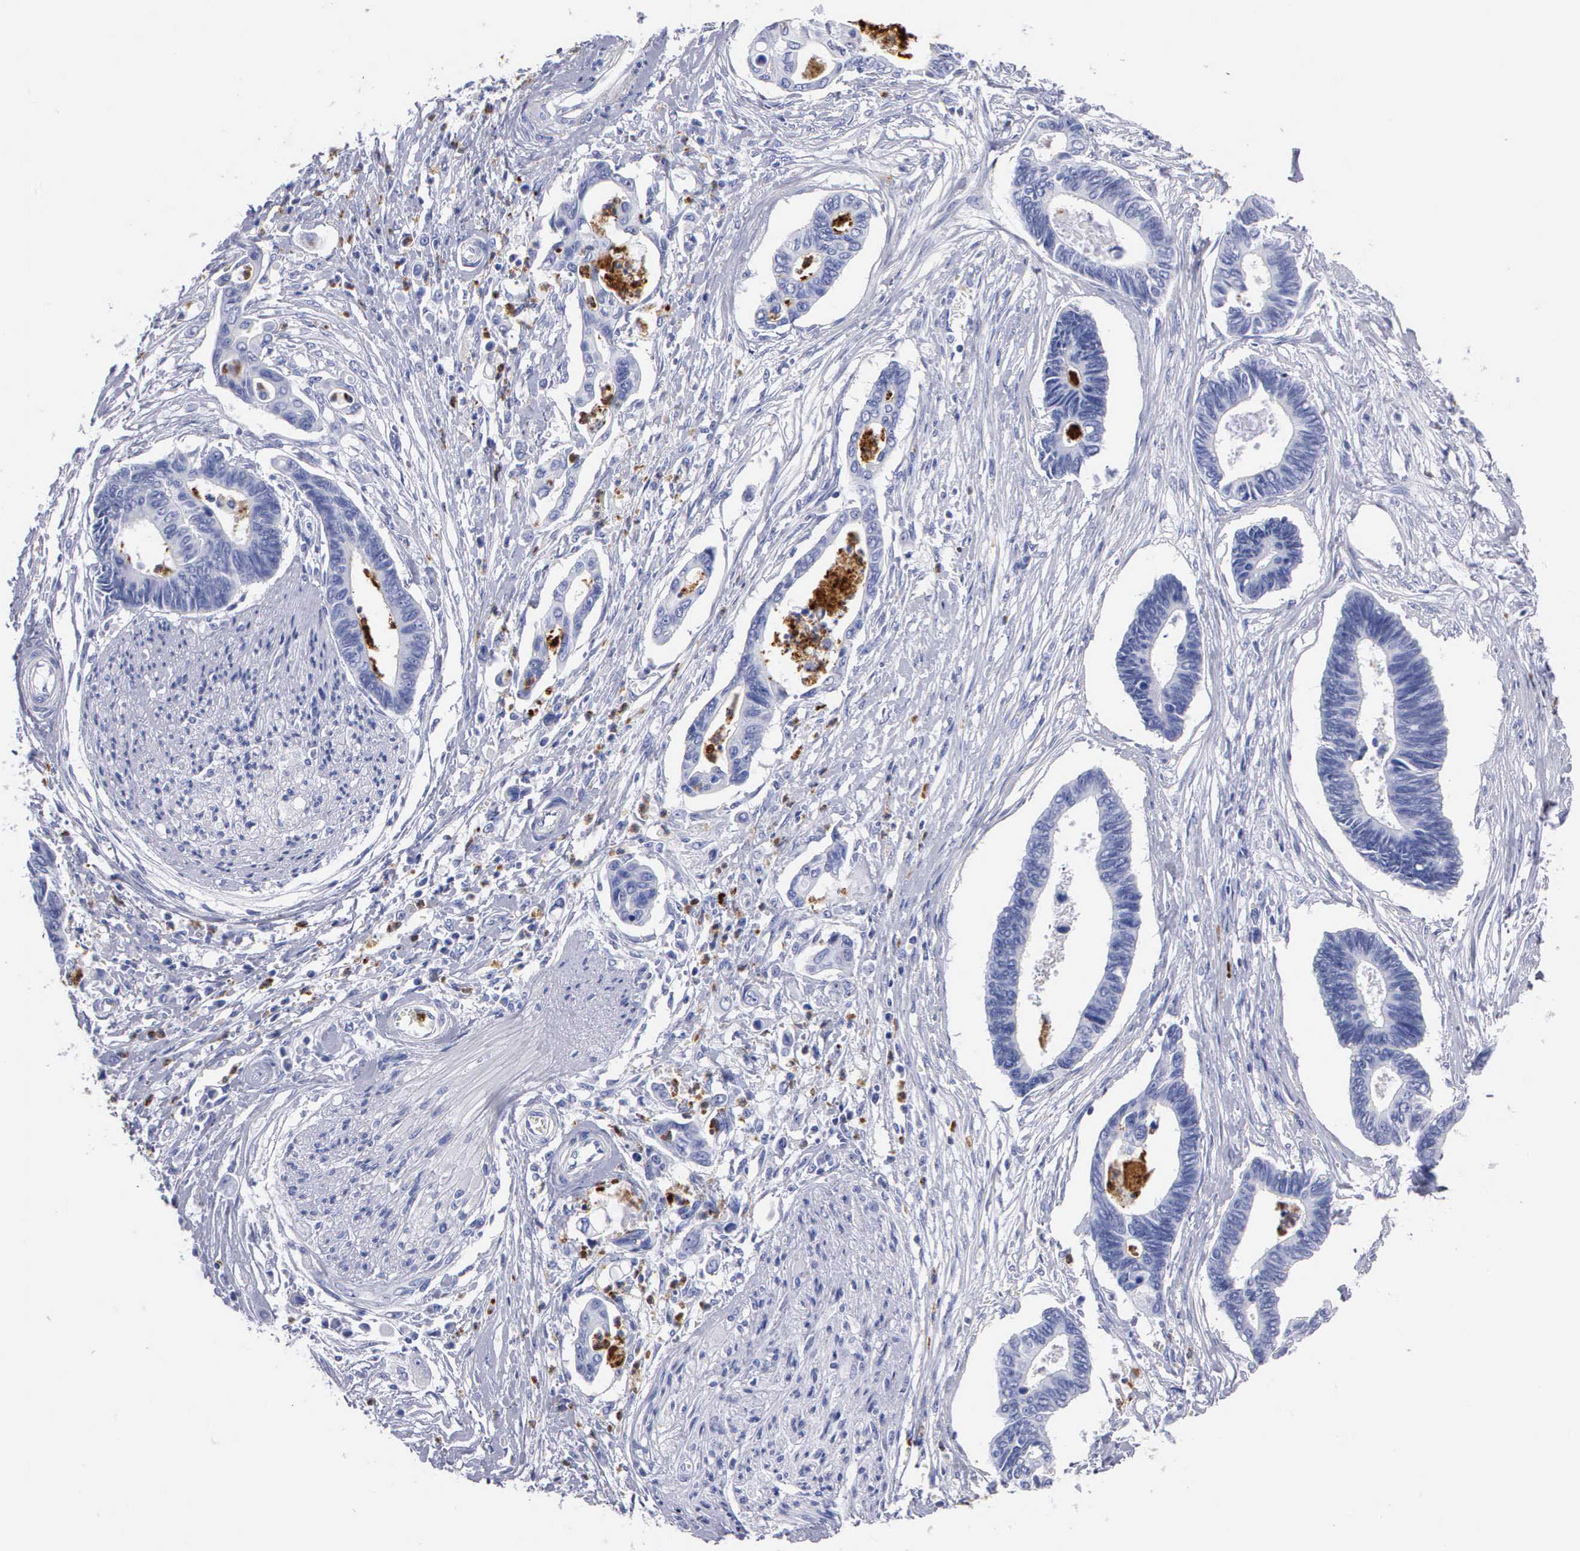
{"staining": {"intensity": "negative", "quantity": "none", "location": "none"}, "tissue": "pancreatic cancer", "cell_type": "Tumor cells", "image_type": "cancer", "snomed": [{"axis": "morphology", "description": "Adenocarcinoma, NOS"}, {"axis": "topography", "description": "Pancreas"}], "caption": "IHC photomicrograph of neoplastic tissue: adenocarcinoma (pancreatic) stained with DAB (3,3'-diaminobenzidine) demonstrates no significant protein staining in tumor cells. (DAB (3,3'-diaminobenzidine) immunohistochemistry visualized using brightfield microscopy, high magnification).", "gene": "CTSG", "patient": {"sex": "female", "age": 70}}